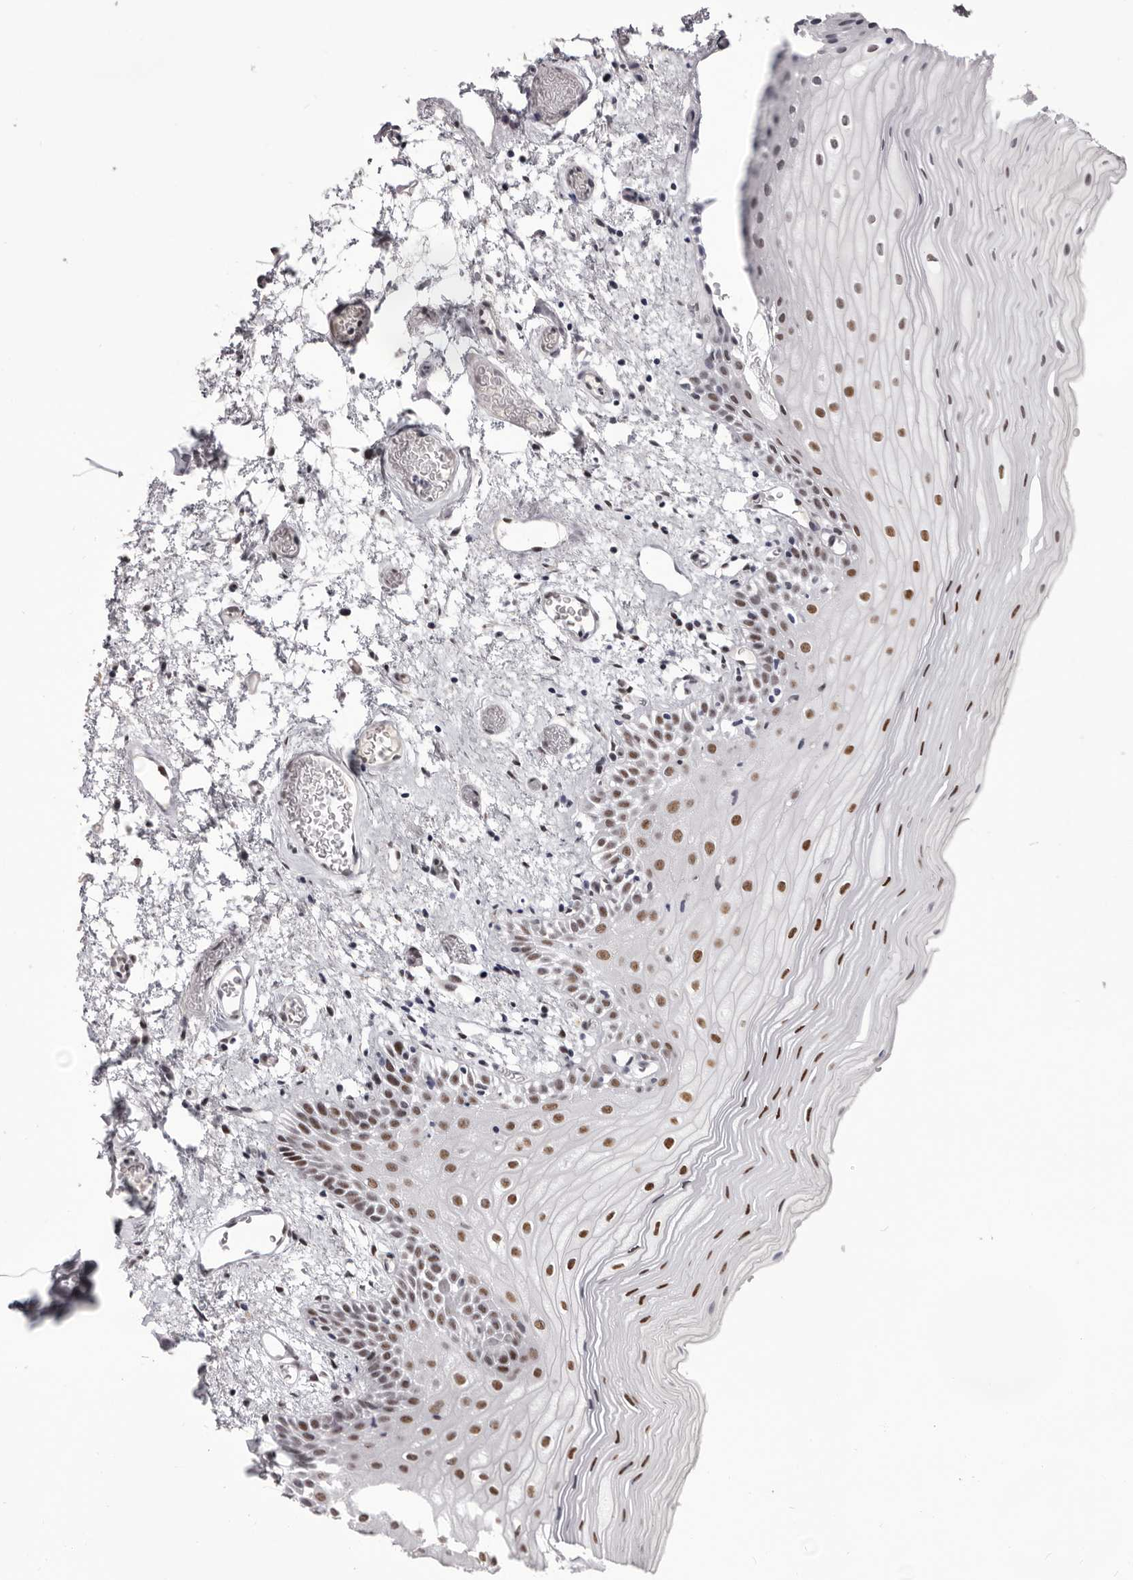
{"staining": {"intensity": "moderate", "quantity": ">75%", "location": "nuclear"}, "tissue": "oral mucosa", "cell_type": "Squamous epithelial cells", "image_type": "normal", "snomed": [{"axis": "morphology", "description": "Normal tissue, NOS"}, {"axis": "topography", "description": "Oral tissue"}], "caption": "Protein analysis of benign oral mucosa displays moderate nuclear staining in about >75% of squamous epithelial cells.", "gene": "ZNF326", "patient": {"sex": "male", "age": 52}}